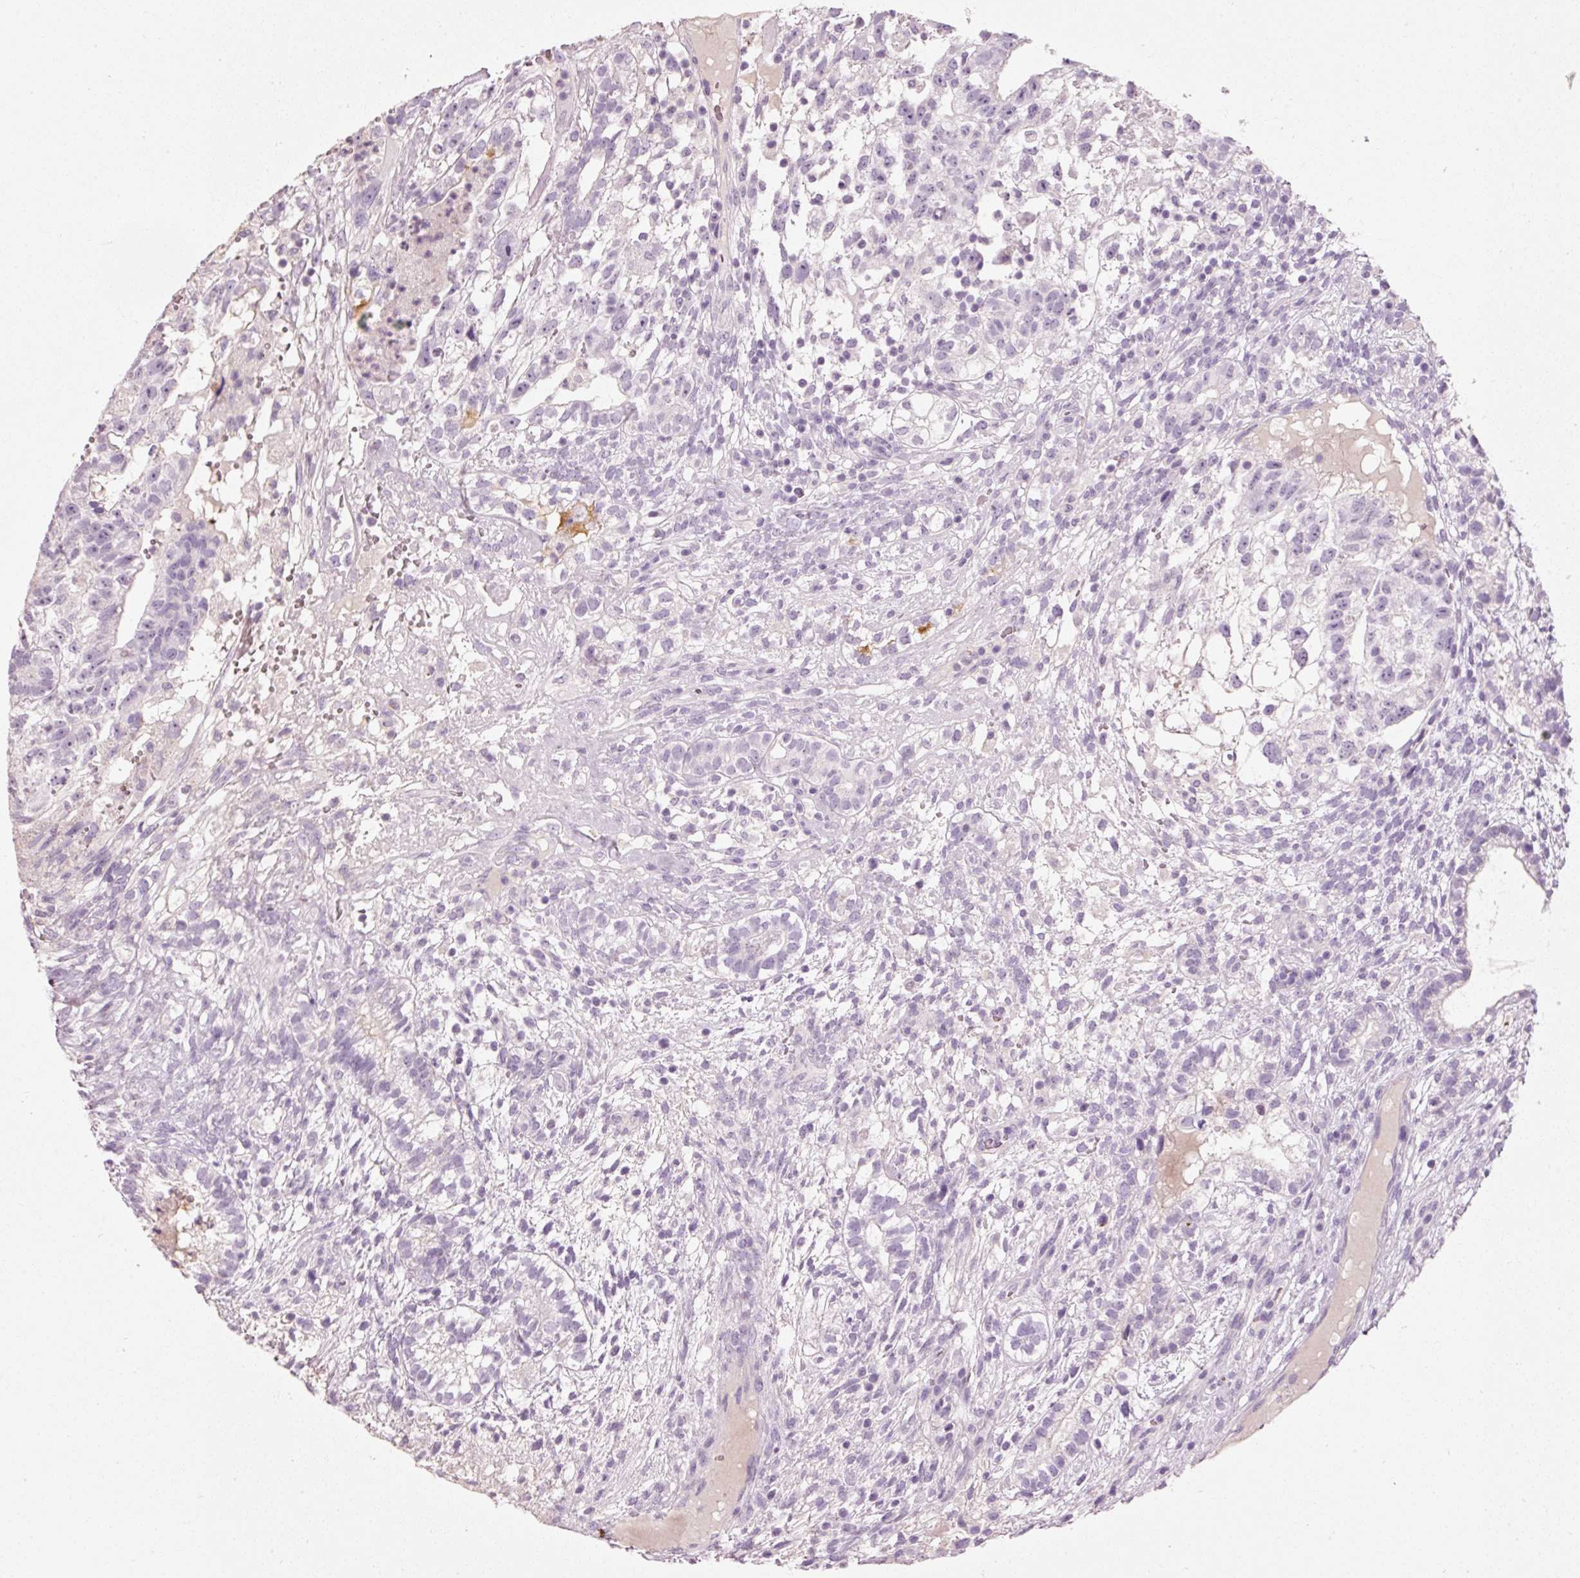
{"staining": {"intensity": "negative", "quantity": "none", "location": "none"}, "tissue": "testis cancer", "cell_type": "Tumor cells", "image_type": "cancer", "snomed": [{"axis": "morphology", "description": "Seminoma, NOS"}, {"axis": "morphology", "description": "Carcinoma, Embryonal, NOS"}, {"axis": "topography", "description": "Testis"}], "caption": "DAB (3,3'-diaminobenzidine) immunohistochemical staining of human testis embryonal carcinoma shows no significant positivity in tumor cells.", "gene": "MUC5AC", "patient": {"sex": "male", "age": 41}}